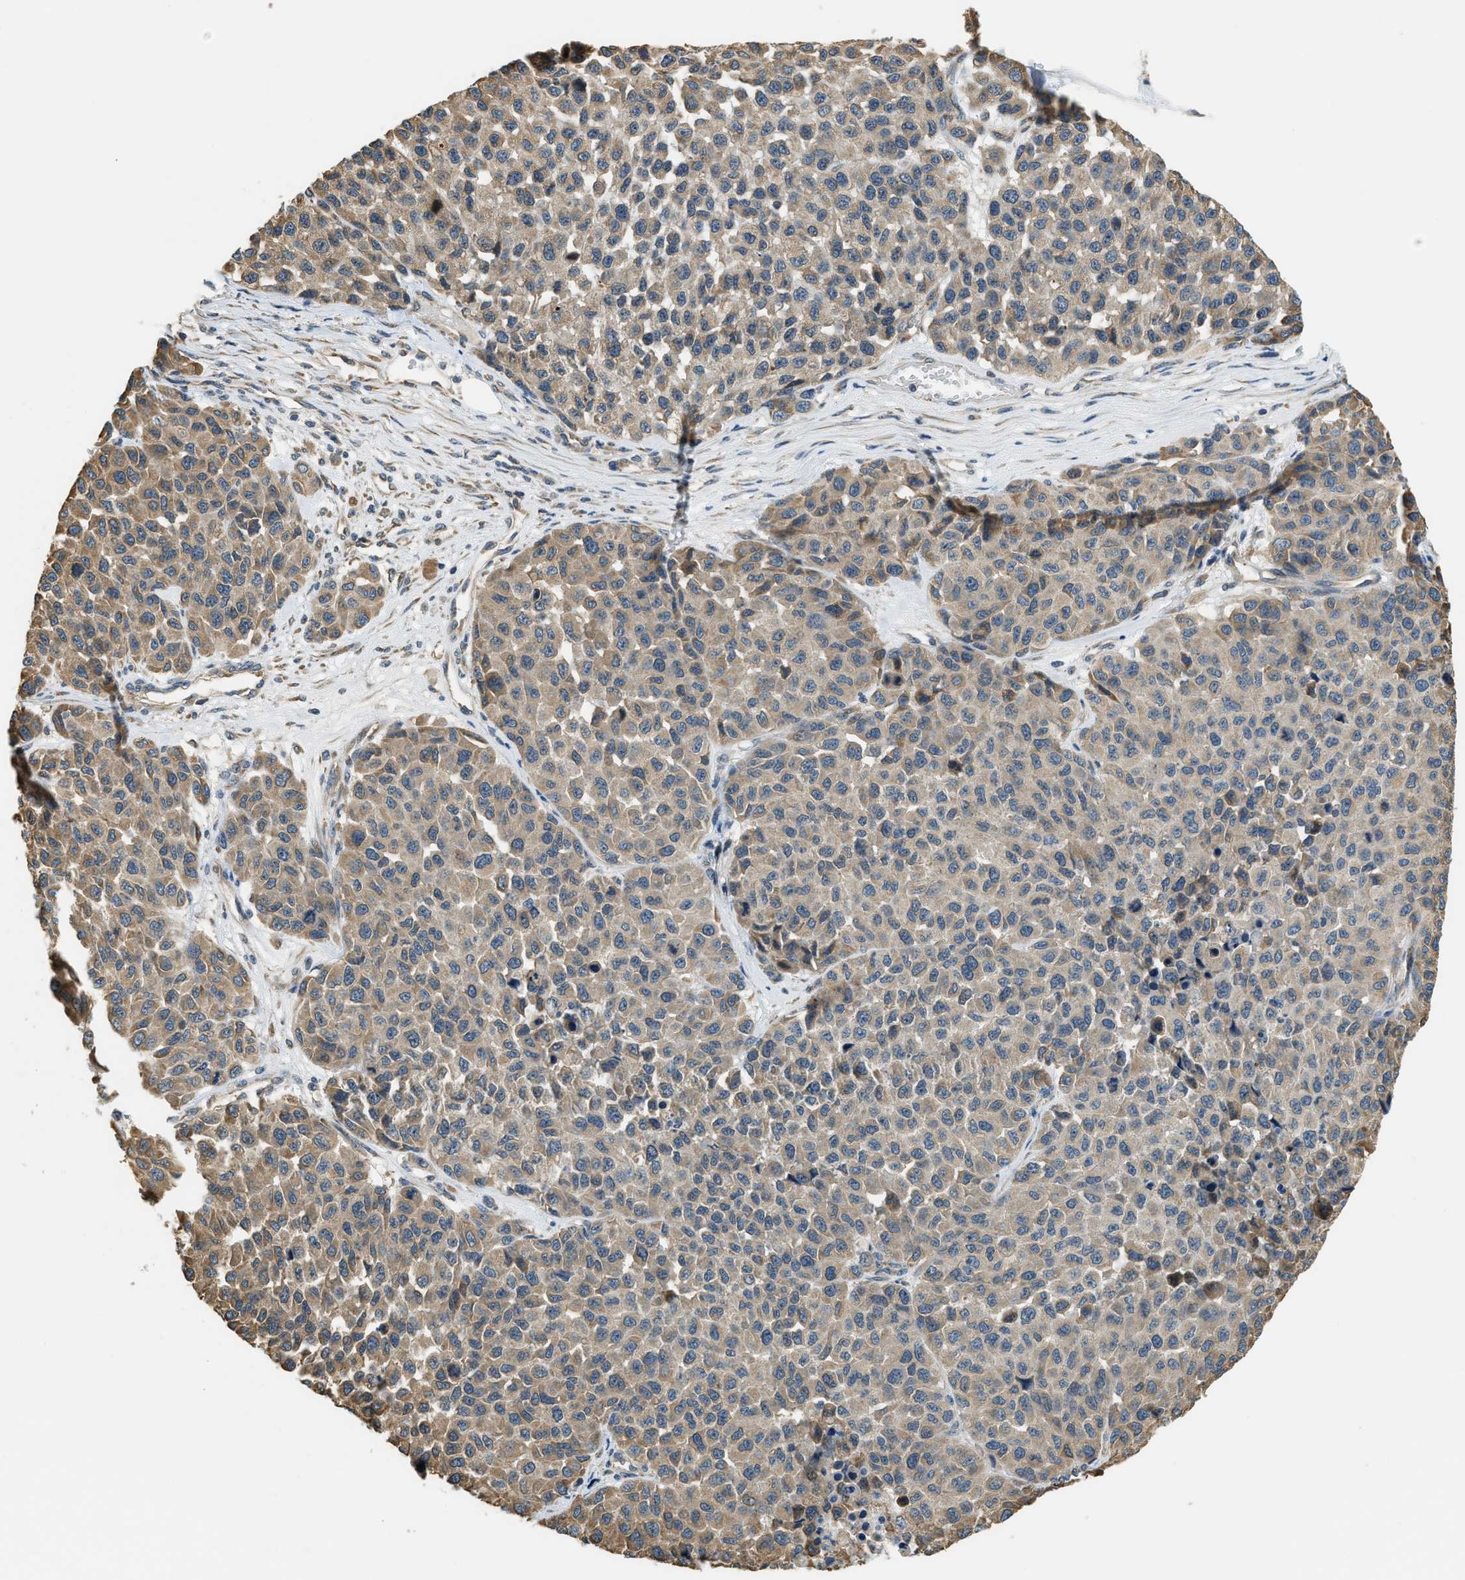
{"staining": {"intensity": "weak", "quantity": ">75%", "location": "cytoplasmic/membranous"}, "tissue": "melanoma", "cell_type": "Tumor cells", "image_type": "cancer", "snomed": [{"axis": "morphology", "description": "Malignant melanoma, NOS"}, {"axis": "topography", "description": "Skin"}], "caption": "Protein analysis of melanoma tissue shows weak cytoplasmic/membranous positivity in about >75% of tumor cells. Nuclei are stained in blue.", "gene": "ALOX12", "patient": {"sex": "male", "age": 62}}